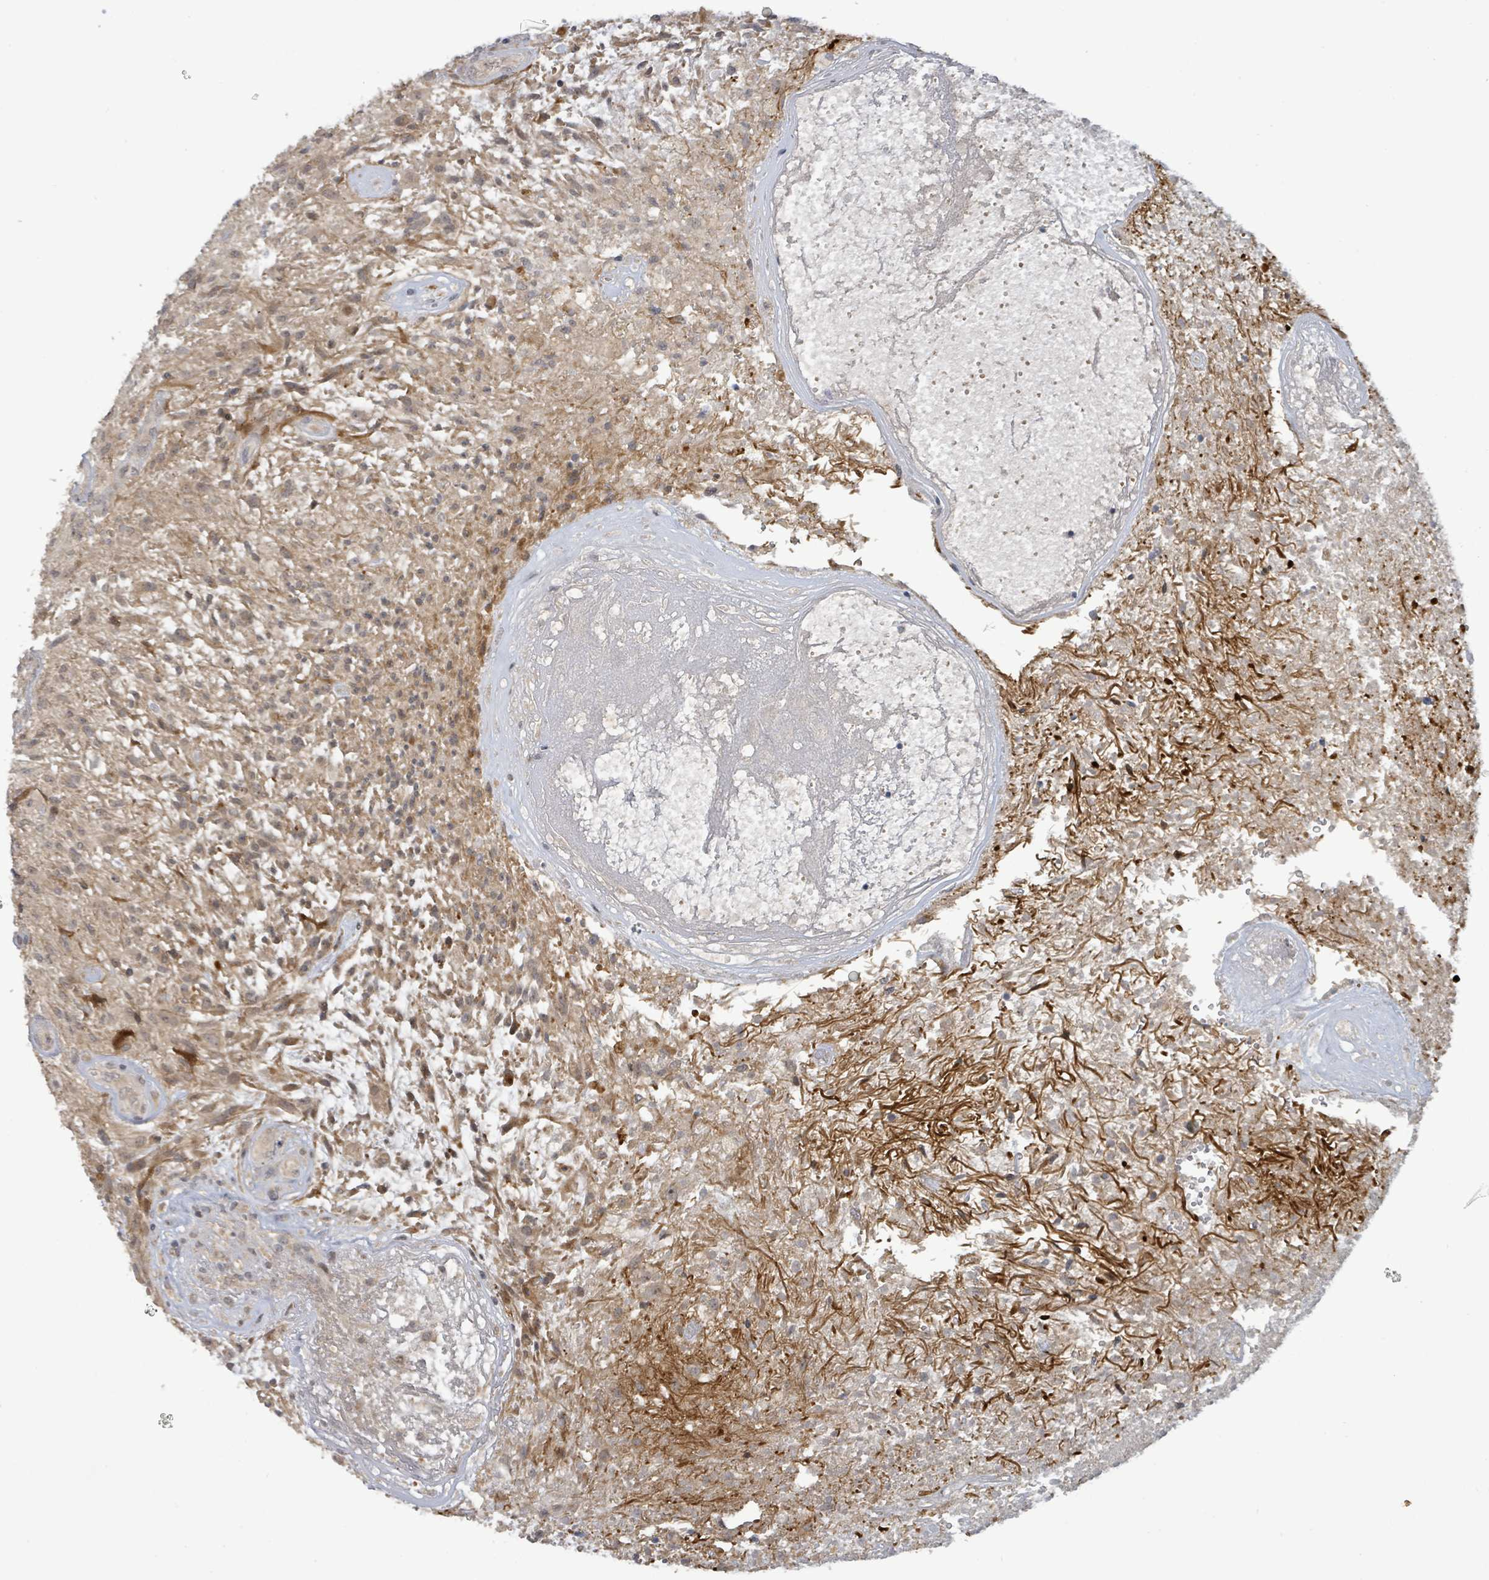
{"staining": {"intensity": "weak", "quantity": "<25%", "location": "cytoplasmic/membranous"}, "tissue": "glioma", "cell_type": "Tumor cells", "image_type": "cancer", "snomed": [{"axis": "morphology", "description": "Glioma, malignant, High grade"}, {"axis": "topography", "description": "Brain"}], "caption": "The immunohistochemistry (IHC) image has no significant expression in tumor cells of high-grade glioma (malignant) tissue.", "gene": "ITGA11", "patient": {"sex": "male", "age": 56}}